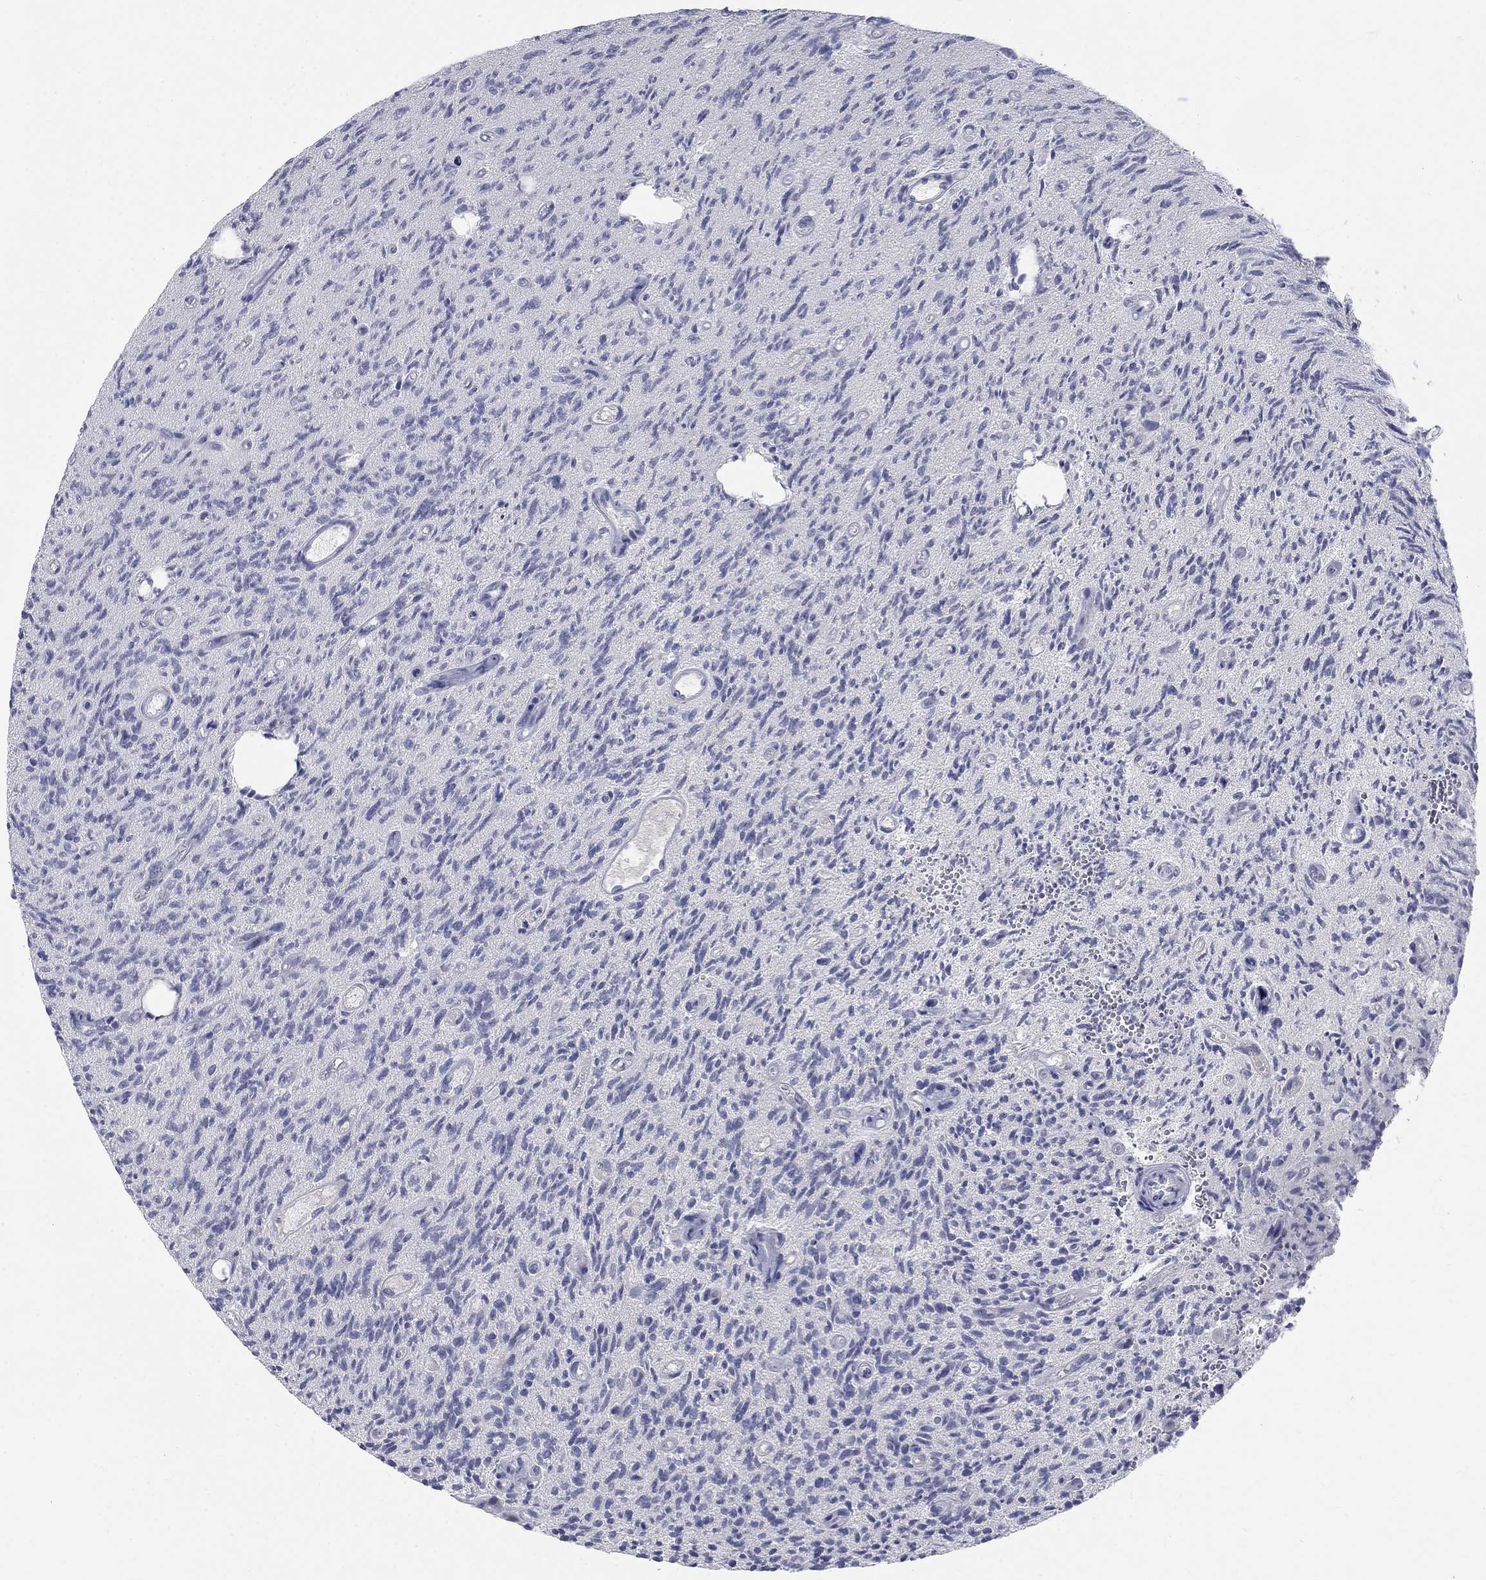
{"staining": {"intensity": "negative", "quantity": "none", "location": "none"}, "tissue": "glioma", "cell_type": "Tumor cells", "image_type": "cancer", "snomed": [{"axis": "morphology", "description": "Glioma, malignant, High grade"}, {"axis": "topography", "description": "Brain"}], "caption": "Tumor cells are negative for protein expression in human high-grade glioma (malignant).", "gene": "PANK3", "patient": {"sex": "male", "age": 64}}